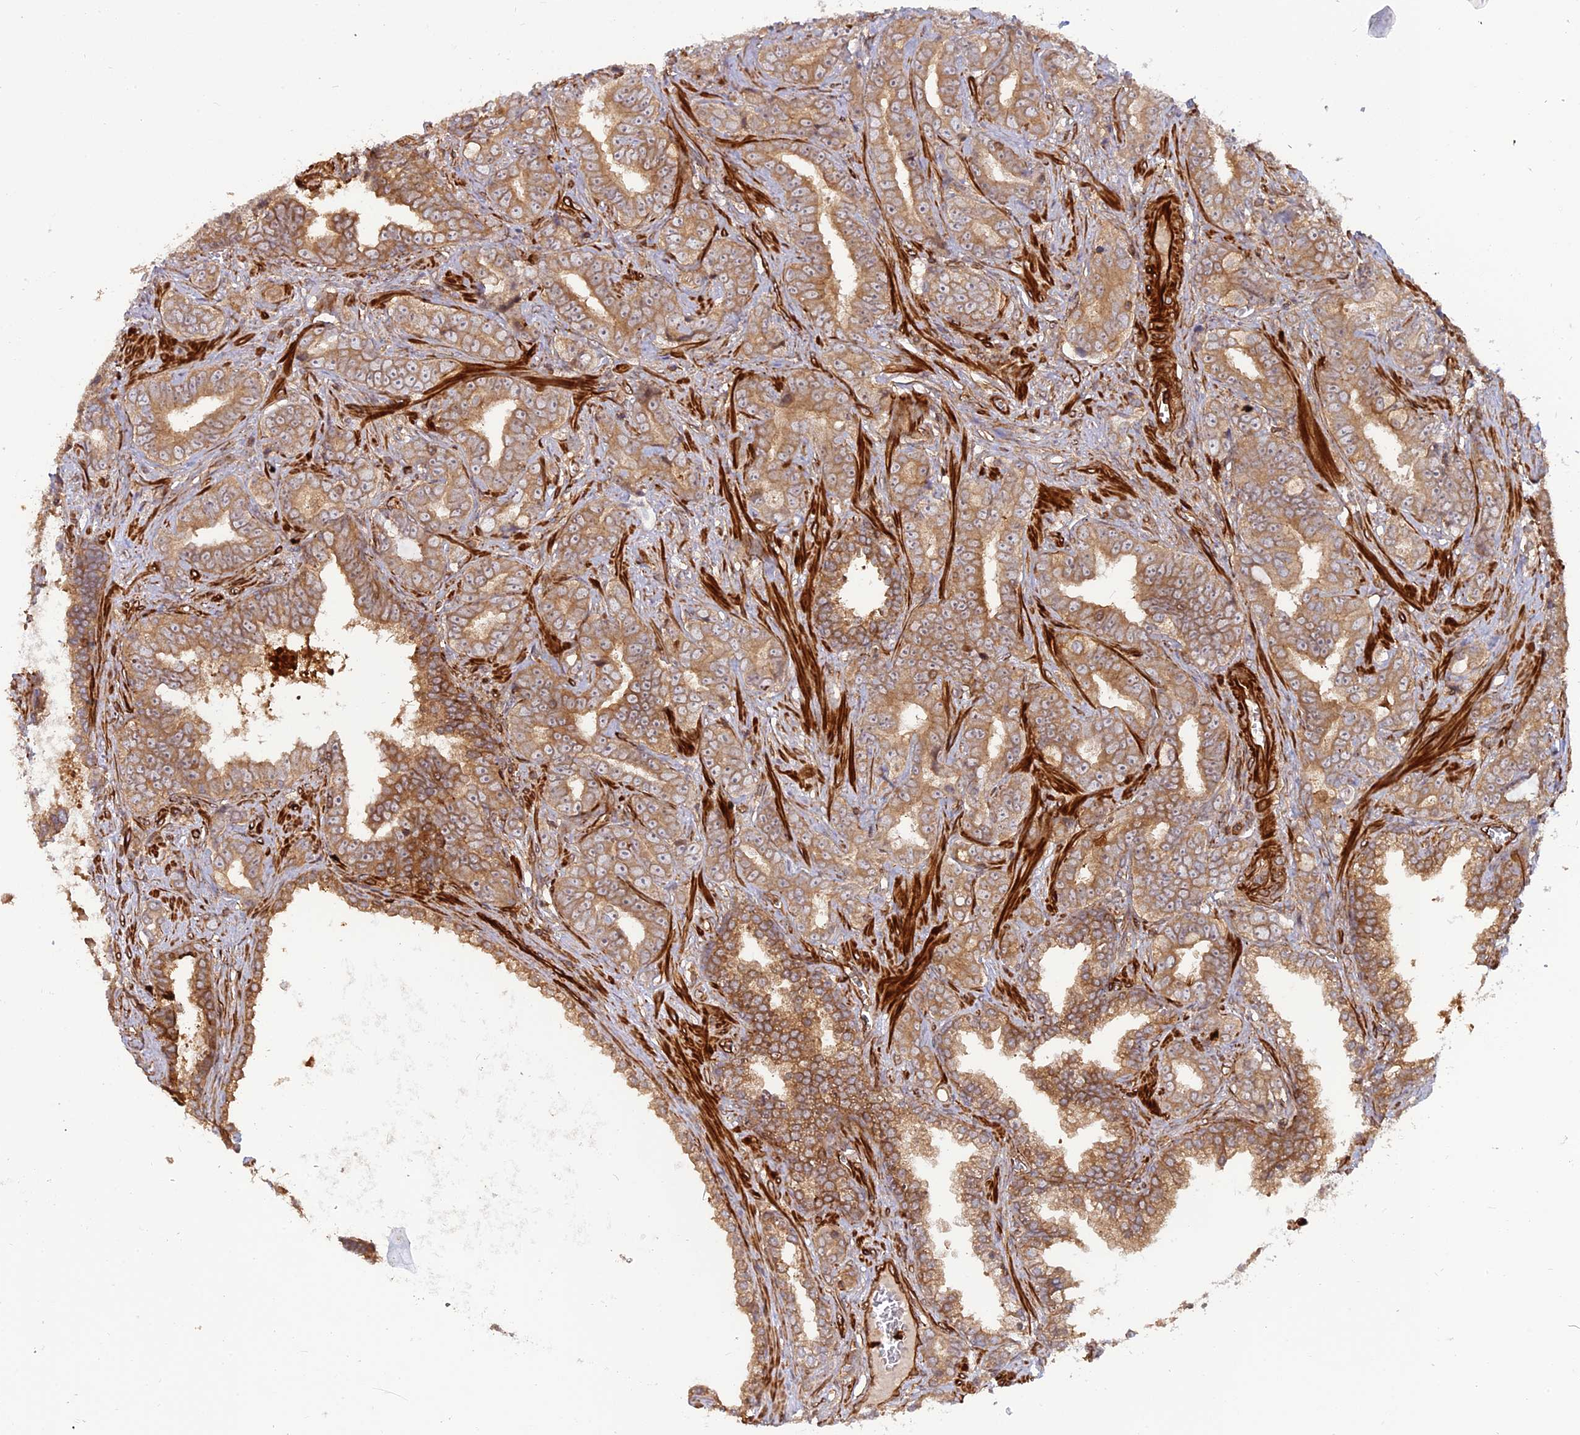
{"staining": {"intensity": "moderate", "quantity": ">75%", "location": "cytoplasmic/membranous"}, "tissue": "prostate cancer", "cell_type": "Tumor cells", "image_type": "cancer", "snomed": [{"axis": "morphology", "description": "Adenocarcinoma, High grade"}, {"axis": "topography", "description": "Prostate"}], "caption": "Immunohistochemical staining of human prostate adenocarcinoma (high-grade) reveals medium levels of moderate cytoplasmic/membranous expression in approximately >75% of tumor cells. (Brightfield microscopy of DAB IHC at high magnification).", "gene": "PHLDB3", "patient": {"sex": "male", "age": 67}}